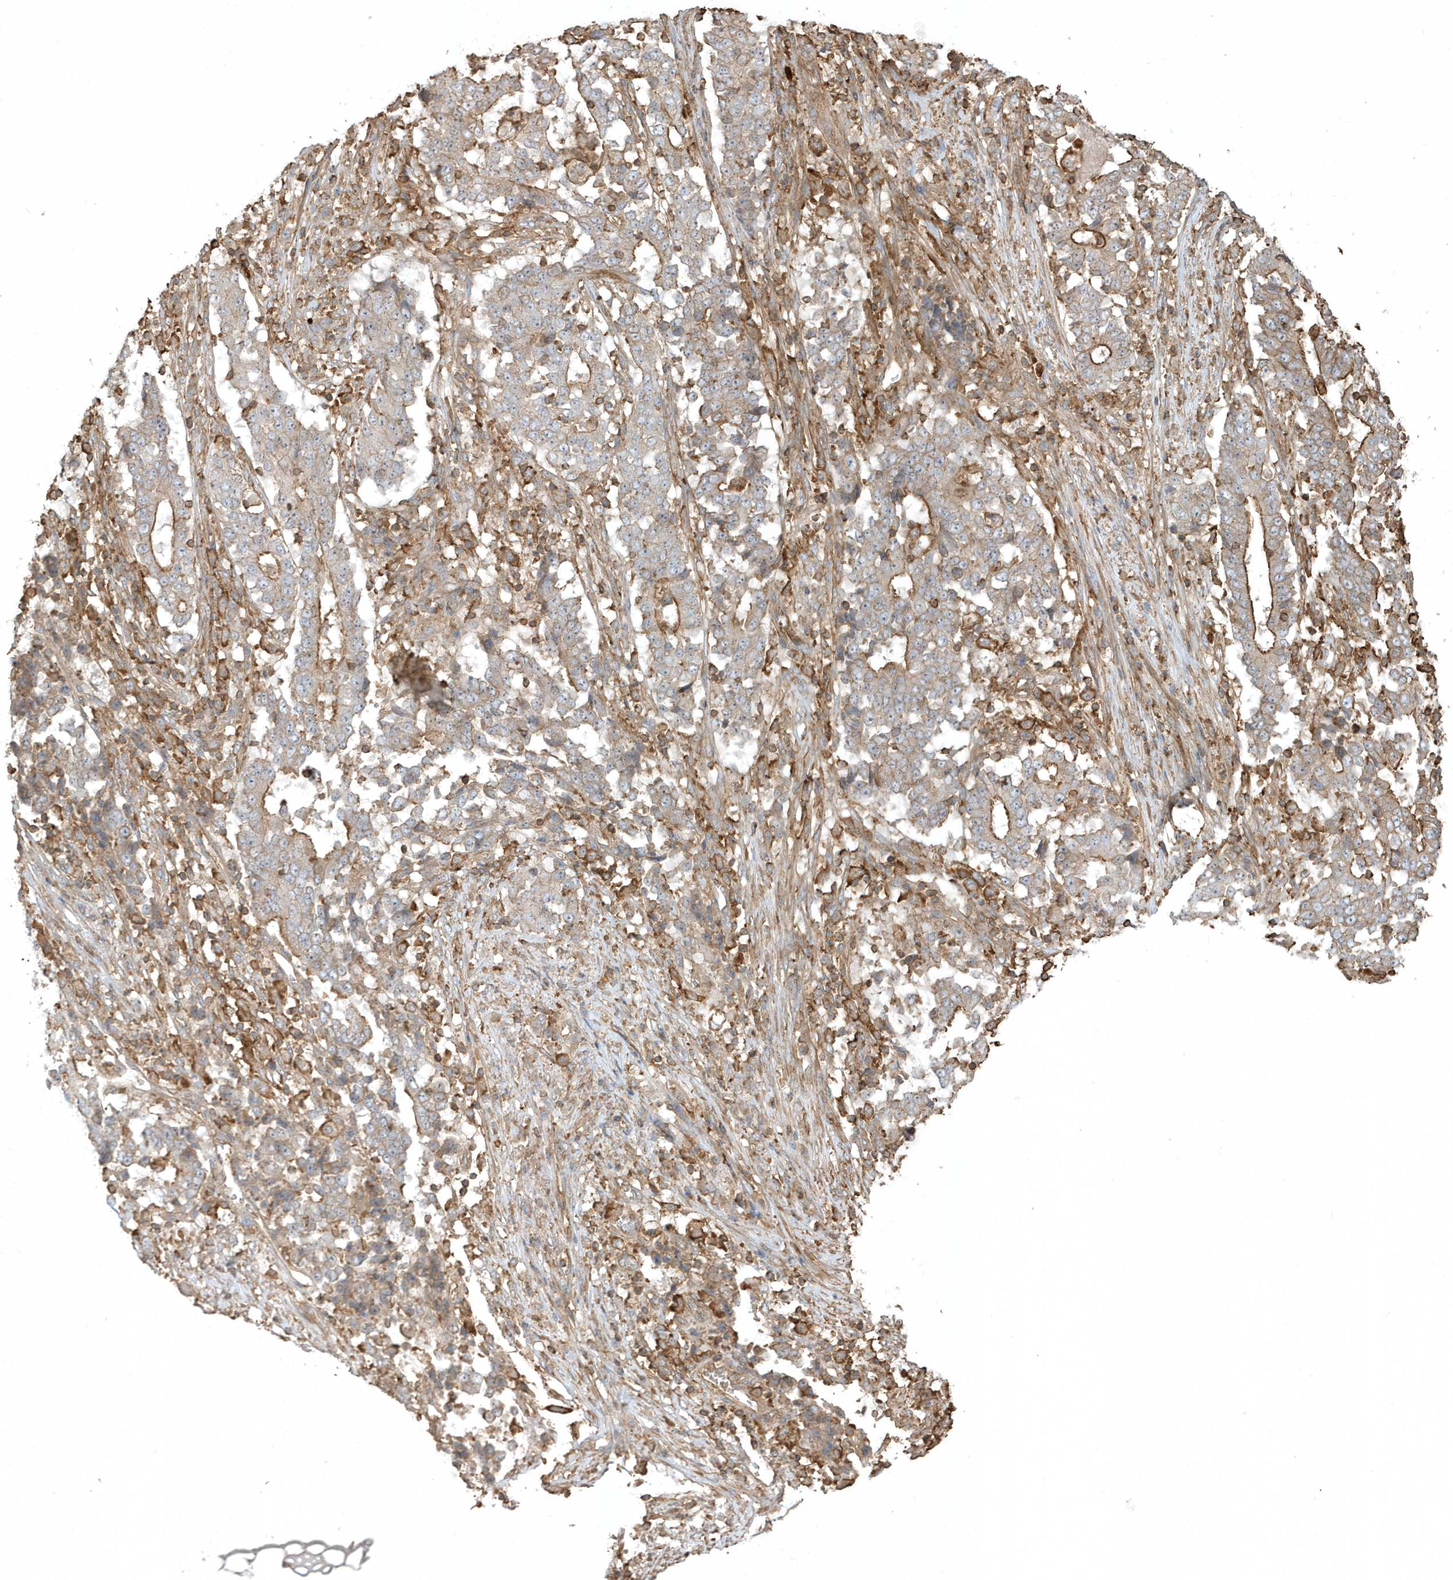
{"staining": {"intensity": "moderate", "quantity": "25%-75%", "location": "cytoplasmic/membranous"}, "tissue": "stomach cancer", "cell_type": "Tumor cells", "image_type": "cancer", "snomed": [{"axis": "morphology", "description": "Adenocarcinoma, NOS"}, {"axis": "topography", "description": "Stomach"}], "caption": "Moderate cytoplasmic/membranous expression is seen in about 25%-75% of tumor cells in stomach adenocarcinoma.", "gene": "ZBTB8A", "patient": {"sex": "male", "age": 59}}